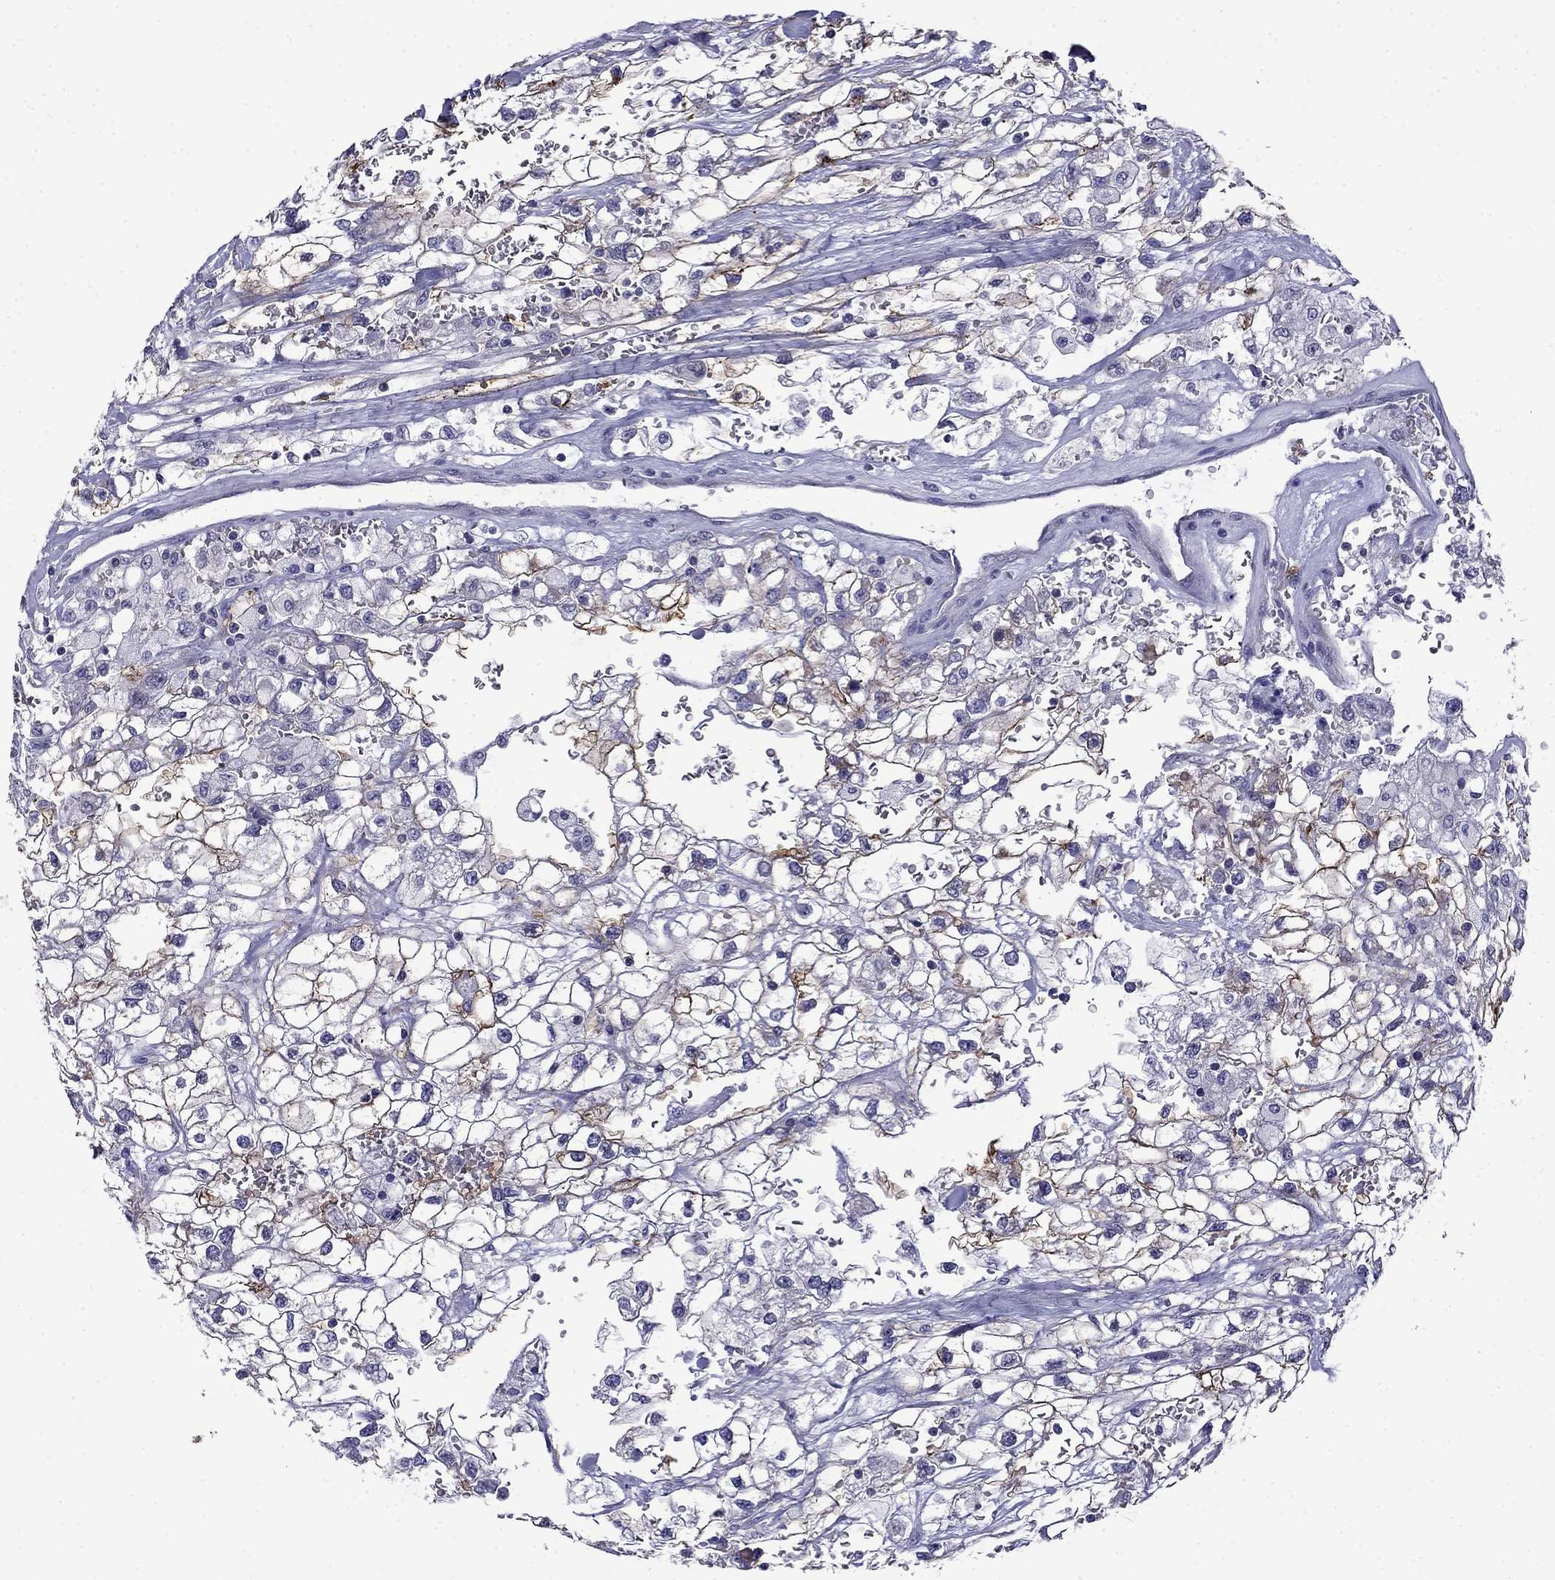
{"staining": {"intensity": "moderate", "quantity": "<25%", "location": "cytoplasmic/membranous"}, "tissue": "renal cancer", "cell_type": "Tumor cells", "image_type": "cancer", "snomed": [{"axis": "morphology", "description": "Adenocarcinoma, NOS"}, {"axis": "topography", "description": "Kidney"}], "caption": "Renal adenocarcinoma stained with a protein marker displays moderate staining in tumor cells.", "gene": "PRR18", "patient": {"sex": "male", "age": 59}}